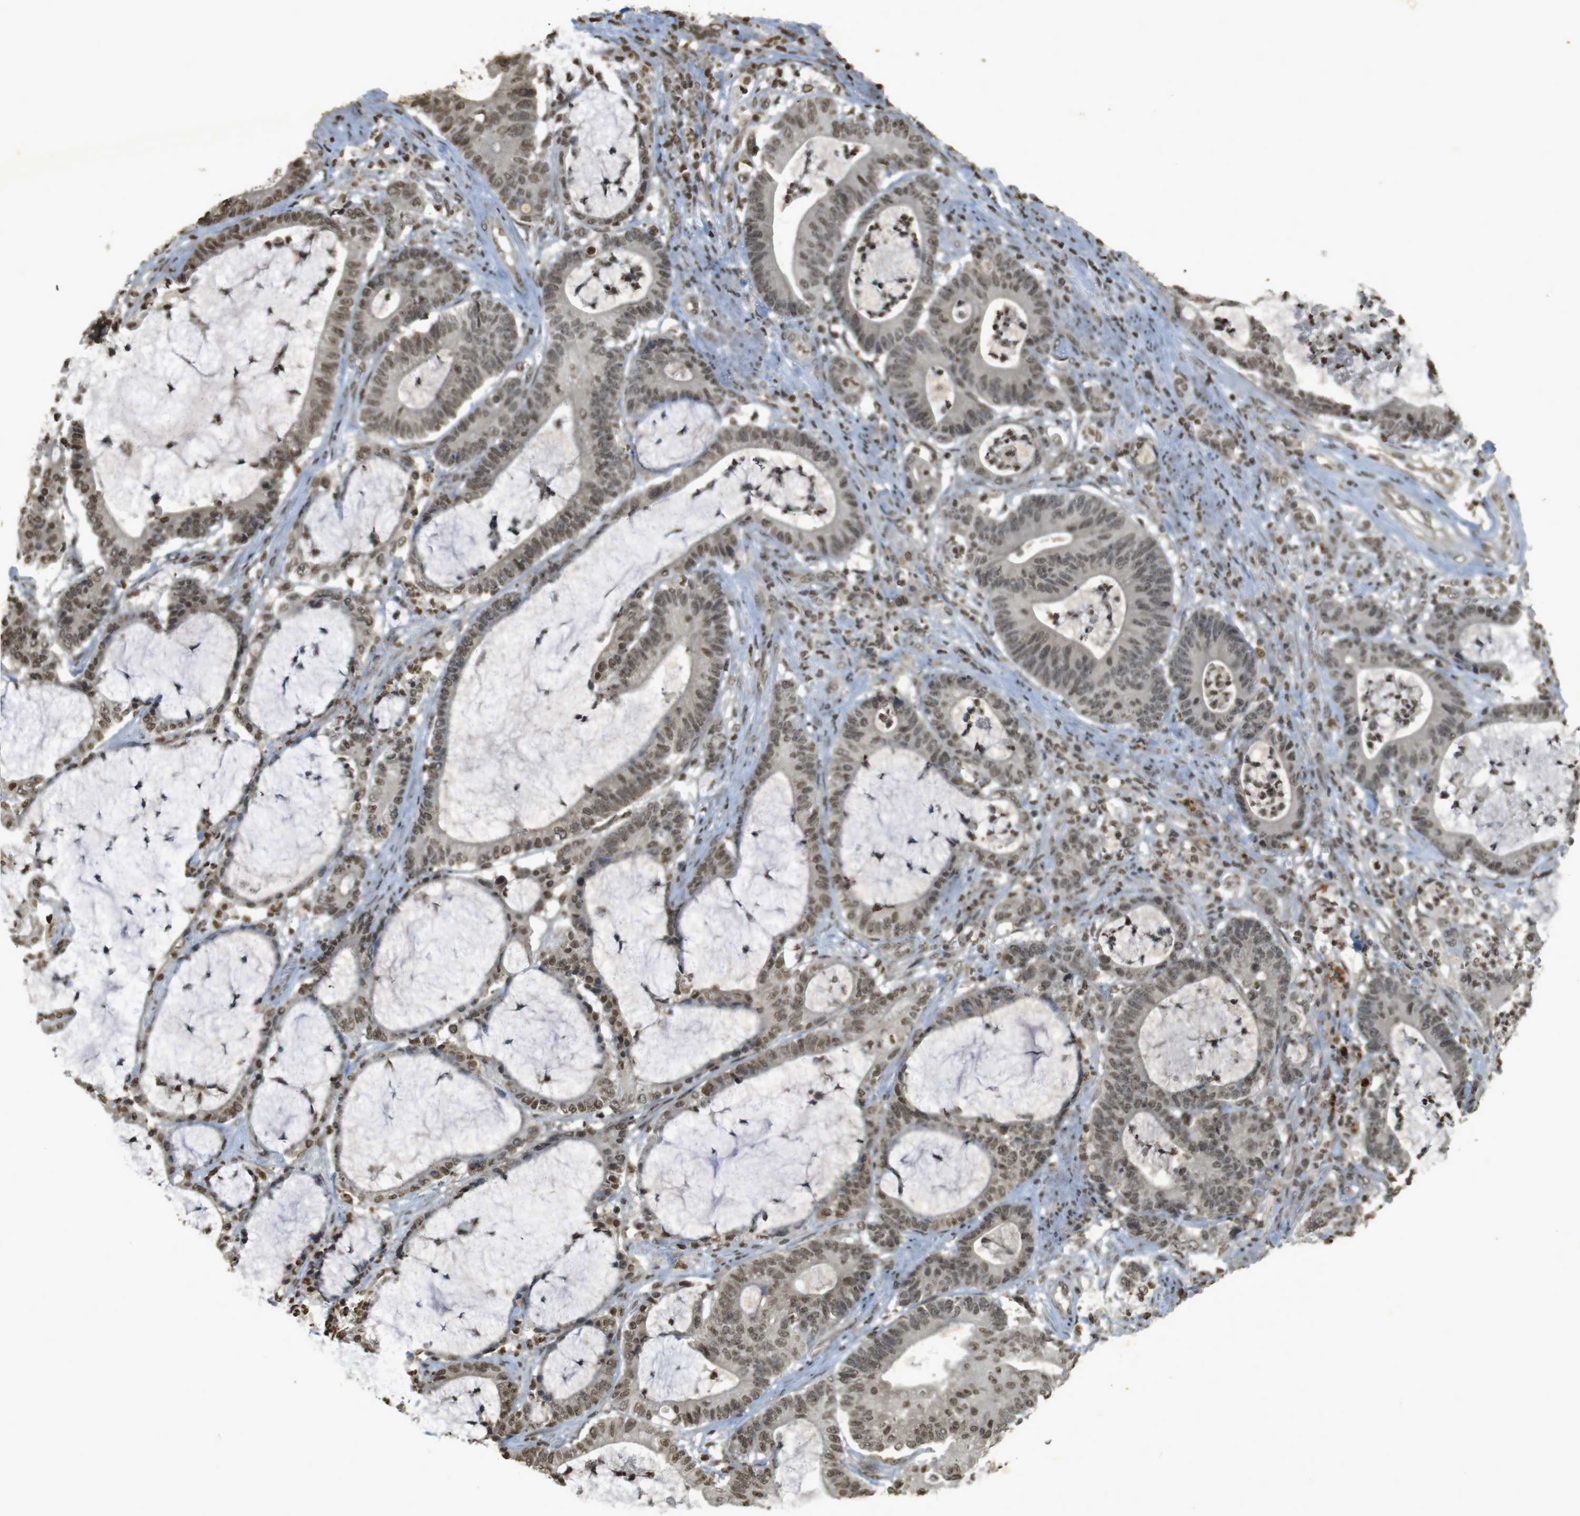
{"staining": {"intensity": "moderate", "quantity": ">75%", "location": "nuclear"}, "tissue": "colorectal cancer", "cell_type": "Tumor cells", "image_type": "cancer", "snomed": [{"axis": "morphology", "description": "Adenocarcinoma, NOS"}, {"axis": "topography", "description": "Colon"}], "caption": "Immunohistochemistry staining of colorectal cancer, which reveals medium levels of moderate nuclear positivity in approximately >75% of tumor cells indicating moderate nuclear protein positivity. The staining was performed using DAB (brown) for protein detection and nuclei were counterstained in hematoxylin (blue).", "gene": "ORC4", "patient": {"sex": "female", "age": 84}}